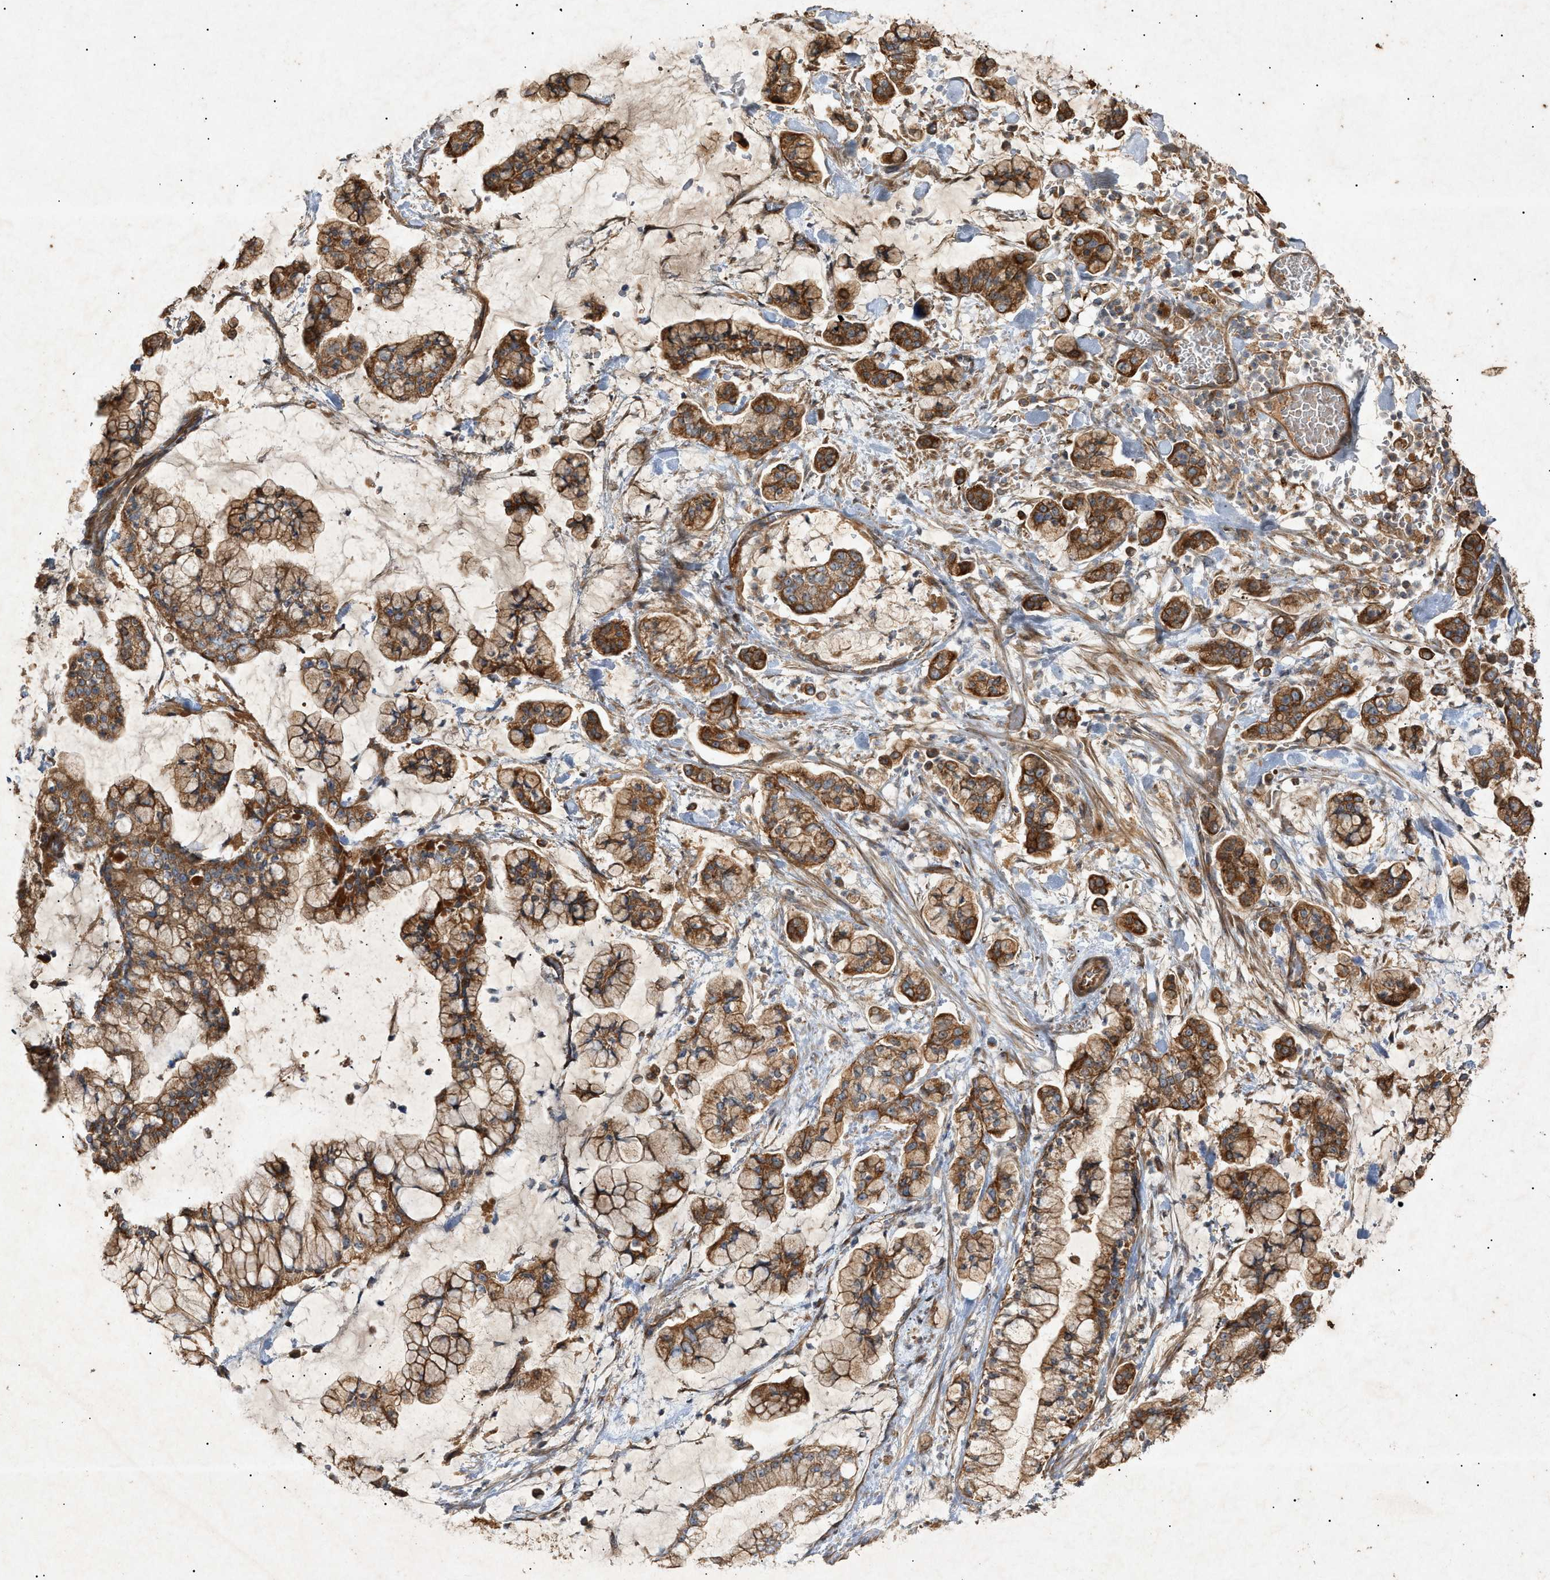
{"staining": {"intensity": "strong", "quantity": ">75%", "location": "cytoplasmic/membranous"}, "tissue": "stomach cancer", "cell_type": "Tumor cells", "image_type": "cancer", "snomed": [{"axis": "morphology", "description": "Normal tissue, NOS"}, {"axis": "morphology", "description": "Adenocarcinoma, NOS"}, {"axis": "topography", "description": "Stomach, upper"}, {"axis": "topography", "description": "Stomach"}], "caption": "A histopathology image of human stomach cancer stained for a protein displays strong cytoplasmic/membranous brown staining in tumor cells.", "gene": "MTCH1", "patient": {"sex": "male", "age": 76}}